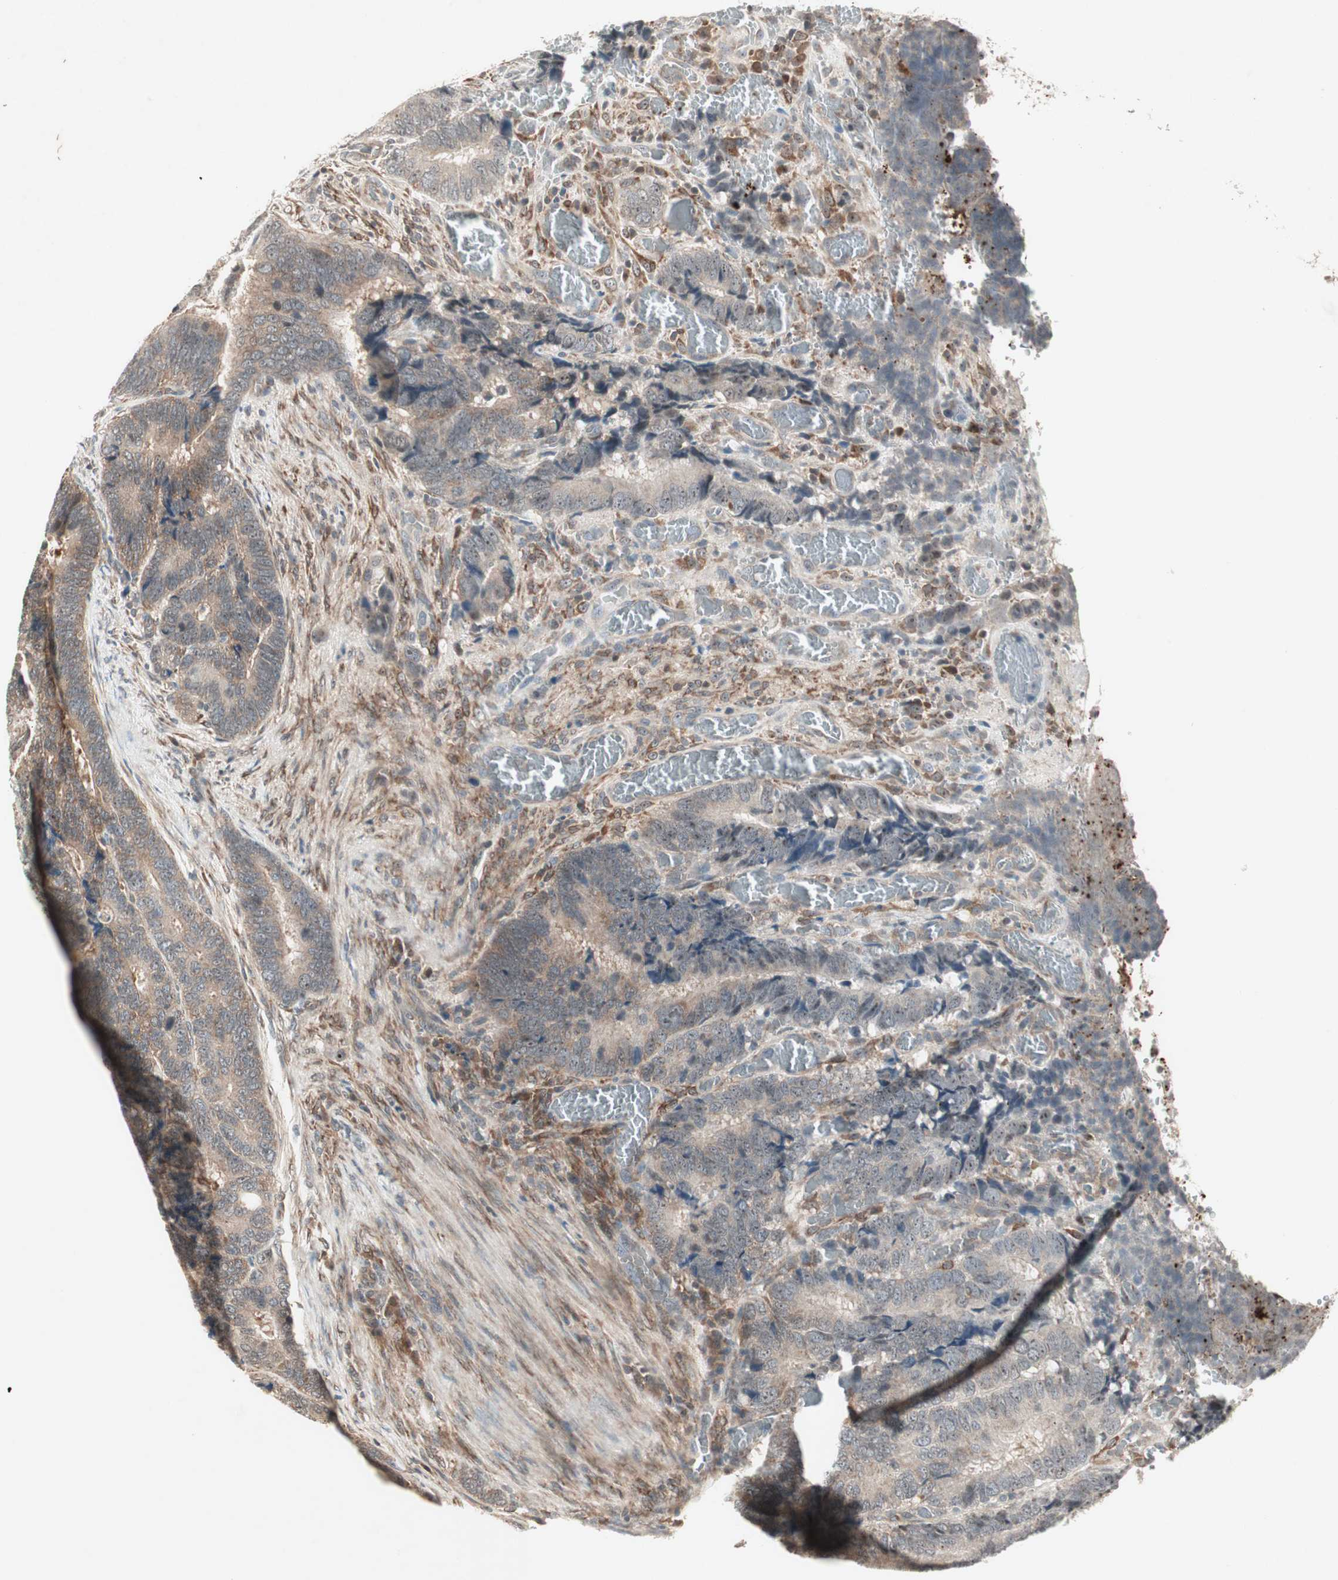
{"staining": {"intensity": "weak", "quantity": "25%-75%", "location": "cytoplasmic/membranous"}, "tissue": "colorectal cancer", "cell_type": "Tumor cells", "image_type": "cancer", "snomed": [{"axis": "morphology", "description": "Adenocarcinoma, NOS"}, {"axis": "topography", "description": "Colon"}], "caption": "Adenocarcinoma (colorectal) was stained to show a protein in brown. There is low levels of weak cytoplasmic/membranous staining in about 25%-75% of tumor cells.", "gene": "IRS1", "patient": {"sex": "male", "age": 72}}